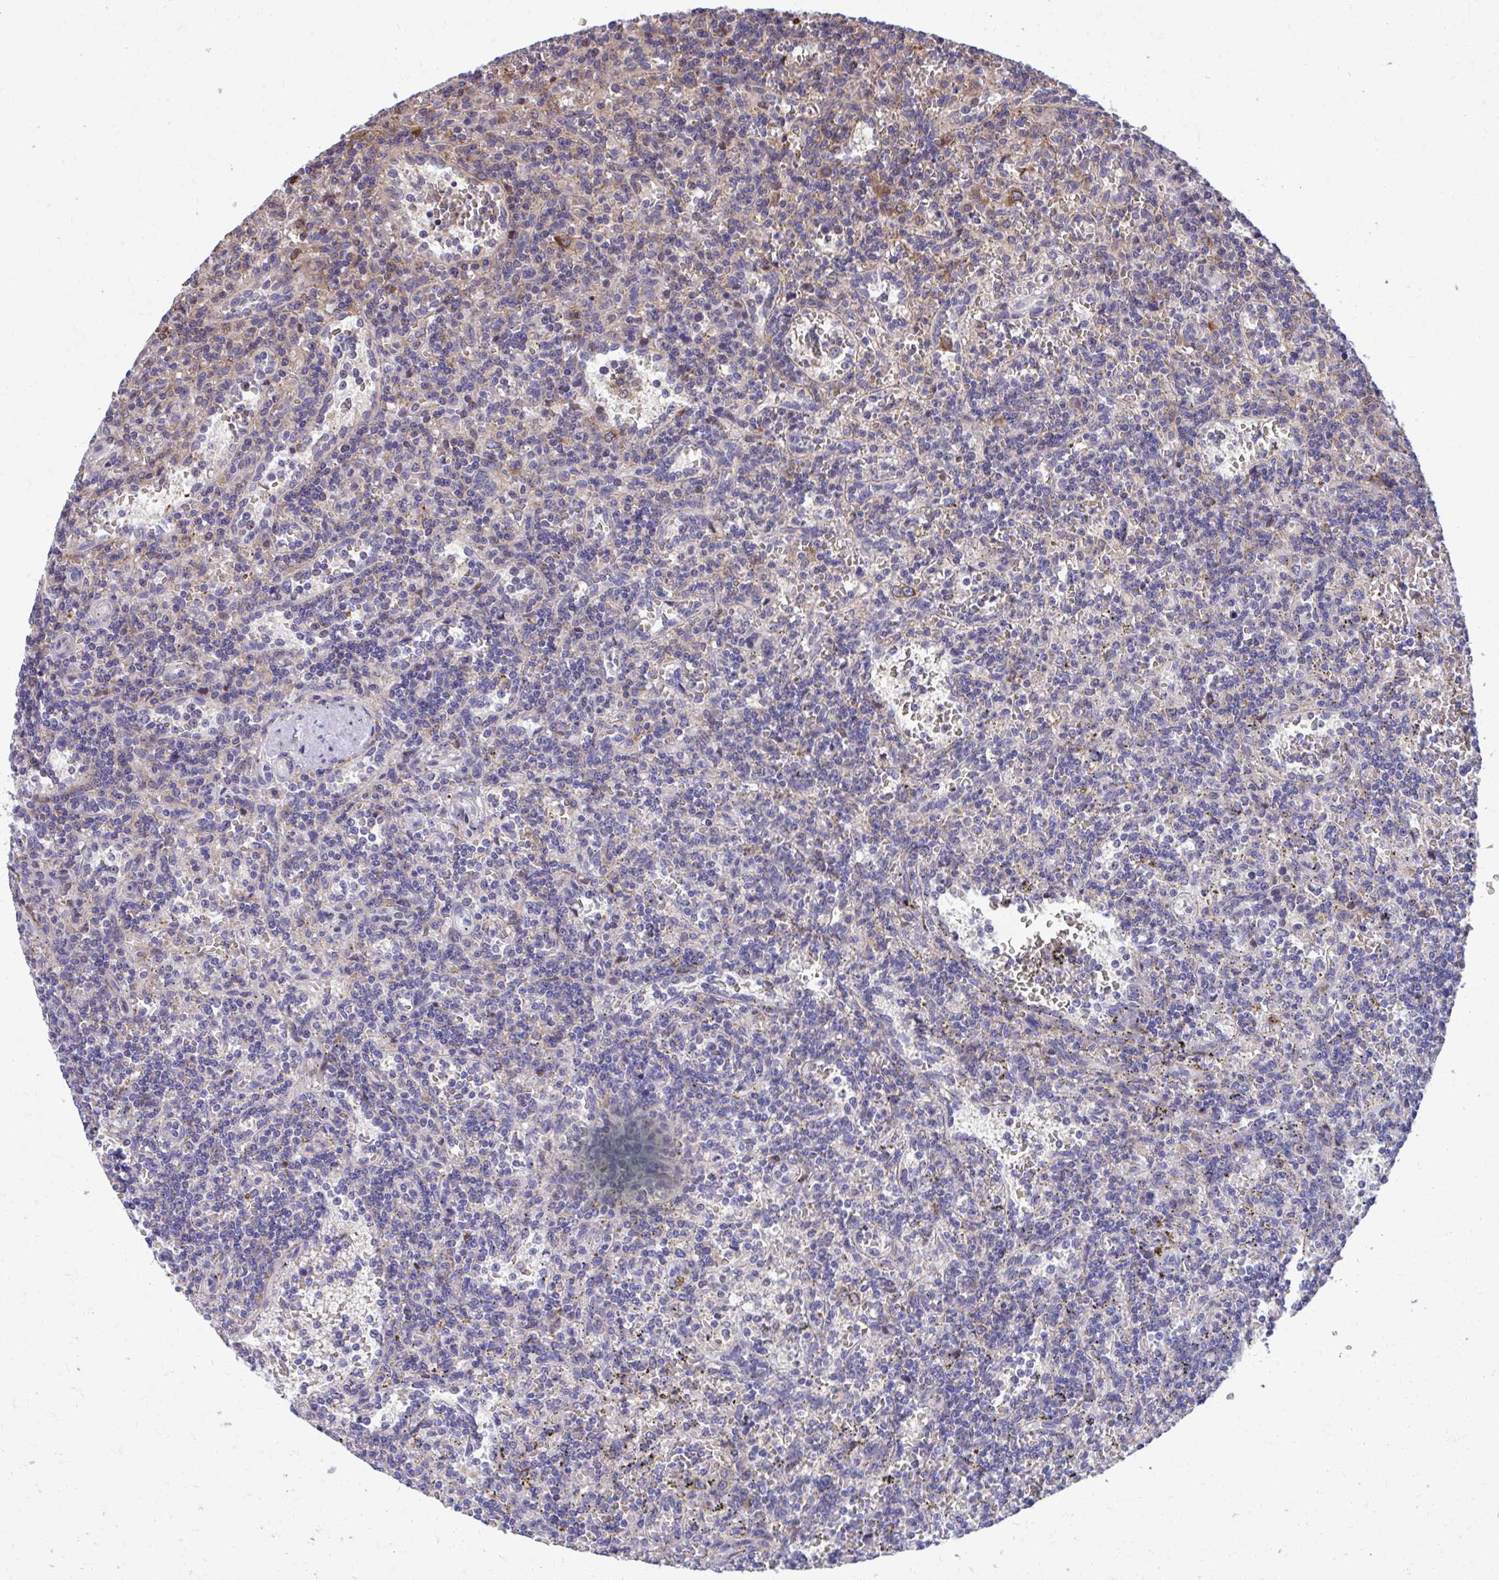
{"staining": {"intensity": "negative", "quantity": "none", "location": "none"}, "tissue": "lymphoma", "cell_type": "Tumor cells", "image_type": "cancer", "snomed": [{"axis": "morphology", "description": "Malignant lymphoma, non-Hodgkin's type, Low grade"}, {"axis": "topography", "description": "Spleen"}], "caption": "Immunohistochemical staining of low-grade malignant lymphoma, non-Hodgkin's type reveals no significant staining in tumor cells.", "gene": "ZNF778", "patient": {"sex": "male", "age": 73}}